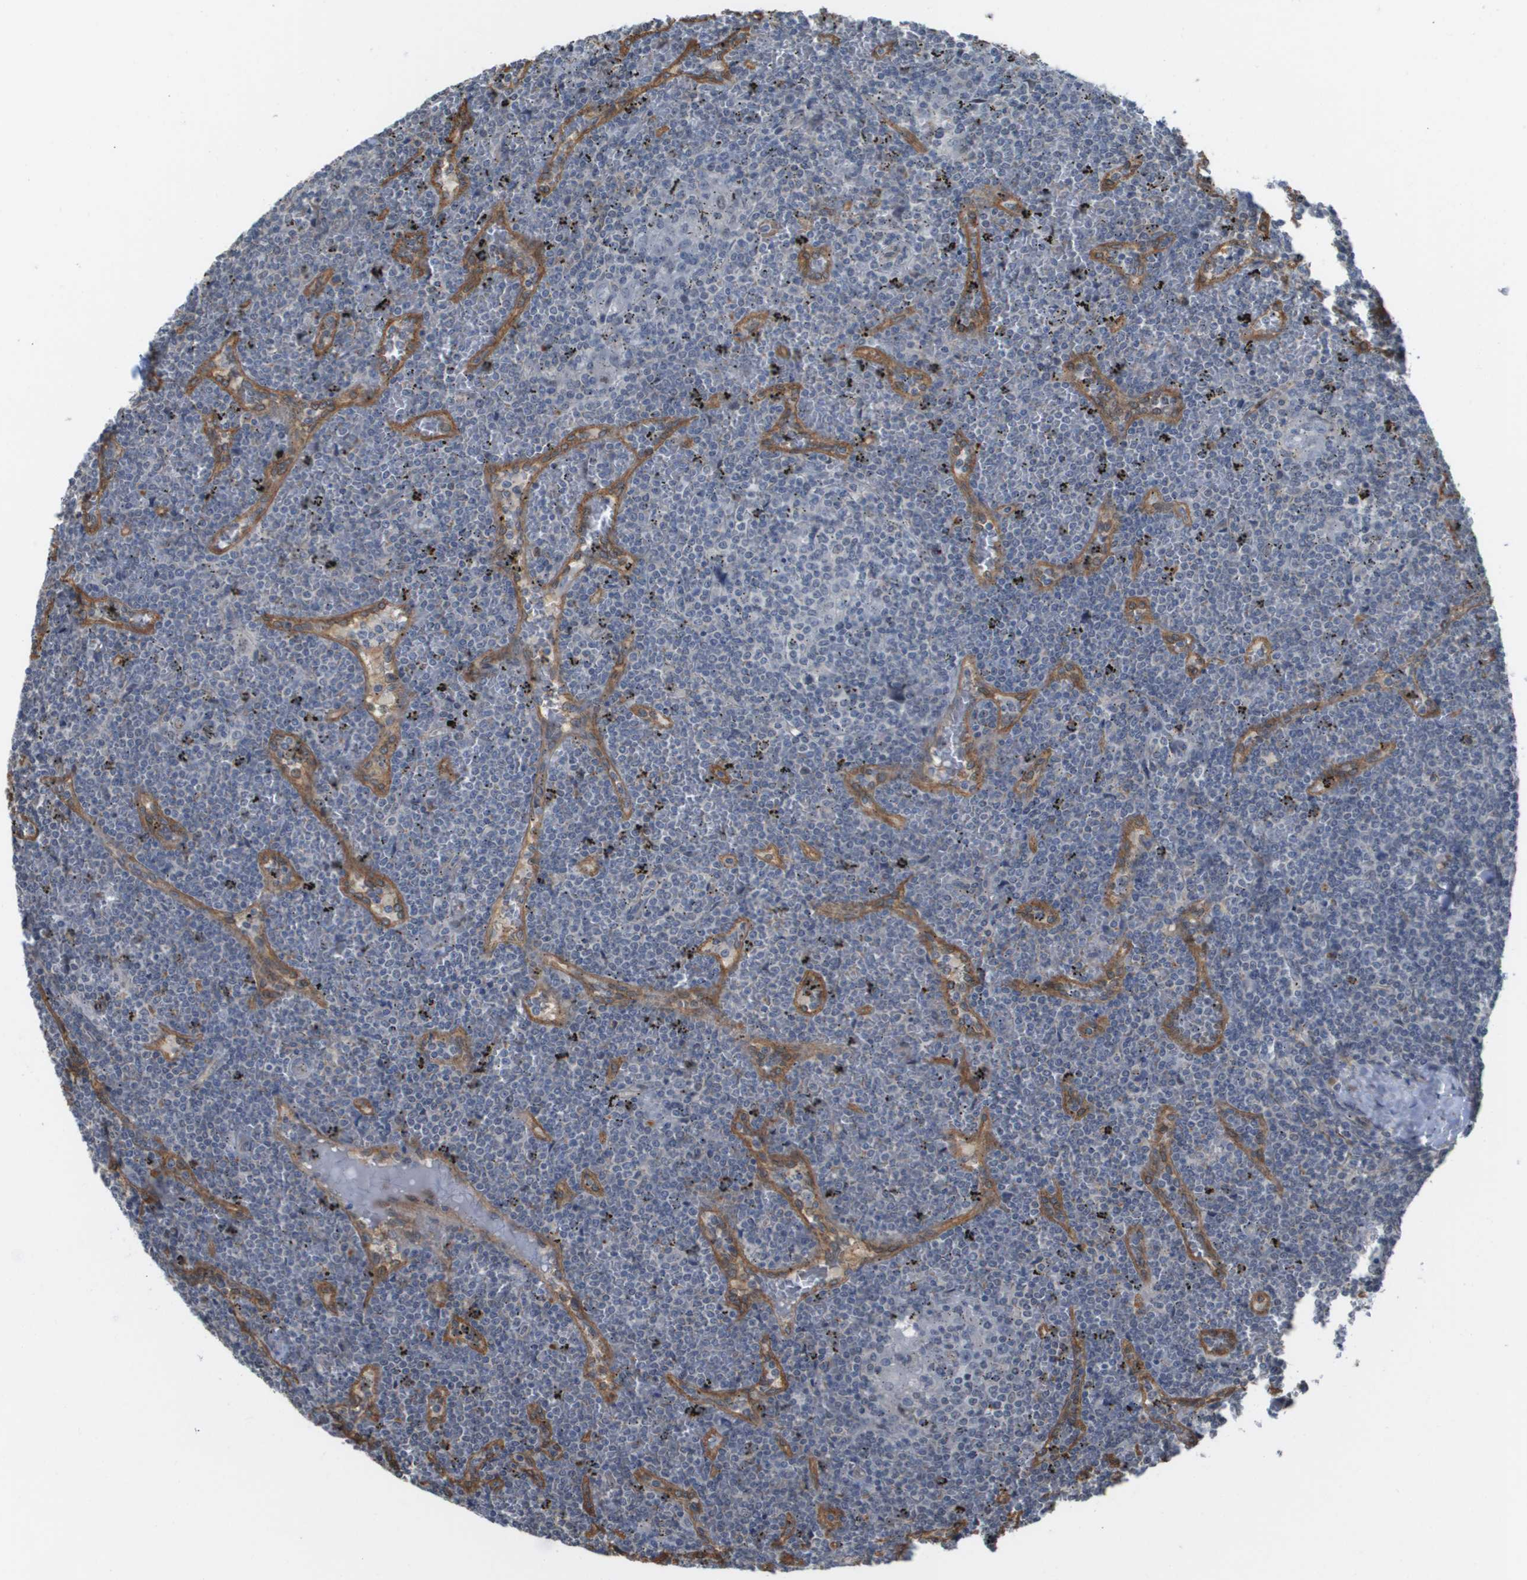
{"staining": {"intensity": "negative", "quantity": "none", "location": "none"}, "tissue": "lymphoma", "cell_type": "Tumor cells", "image_type": "cancer", "snomed": [{"axis": "morphology", "description": "Malignant lymphoma, non-Hodgkin's type, Low grade"}, {"axis": "topography", "description": "Spleen"}], "caption": "Photomicrograph shows no significant protein positivity in tumor cells of lymphoma.", "gene": "RNF112", "patient": {"sex": "female", "age": 19}}